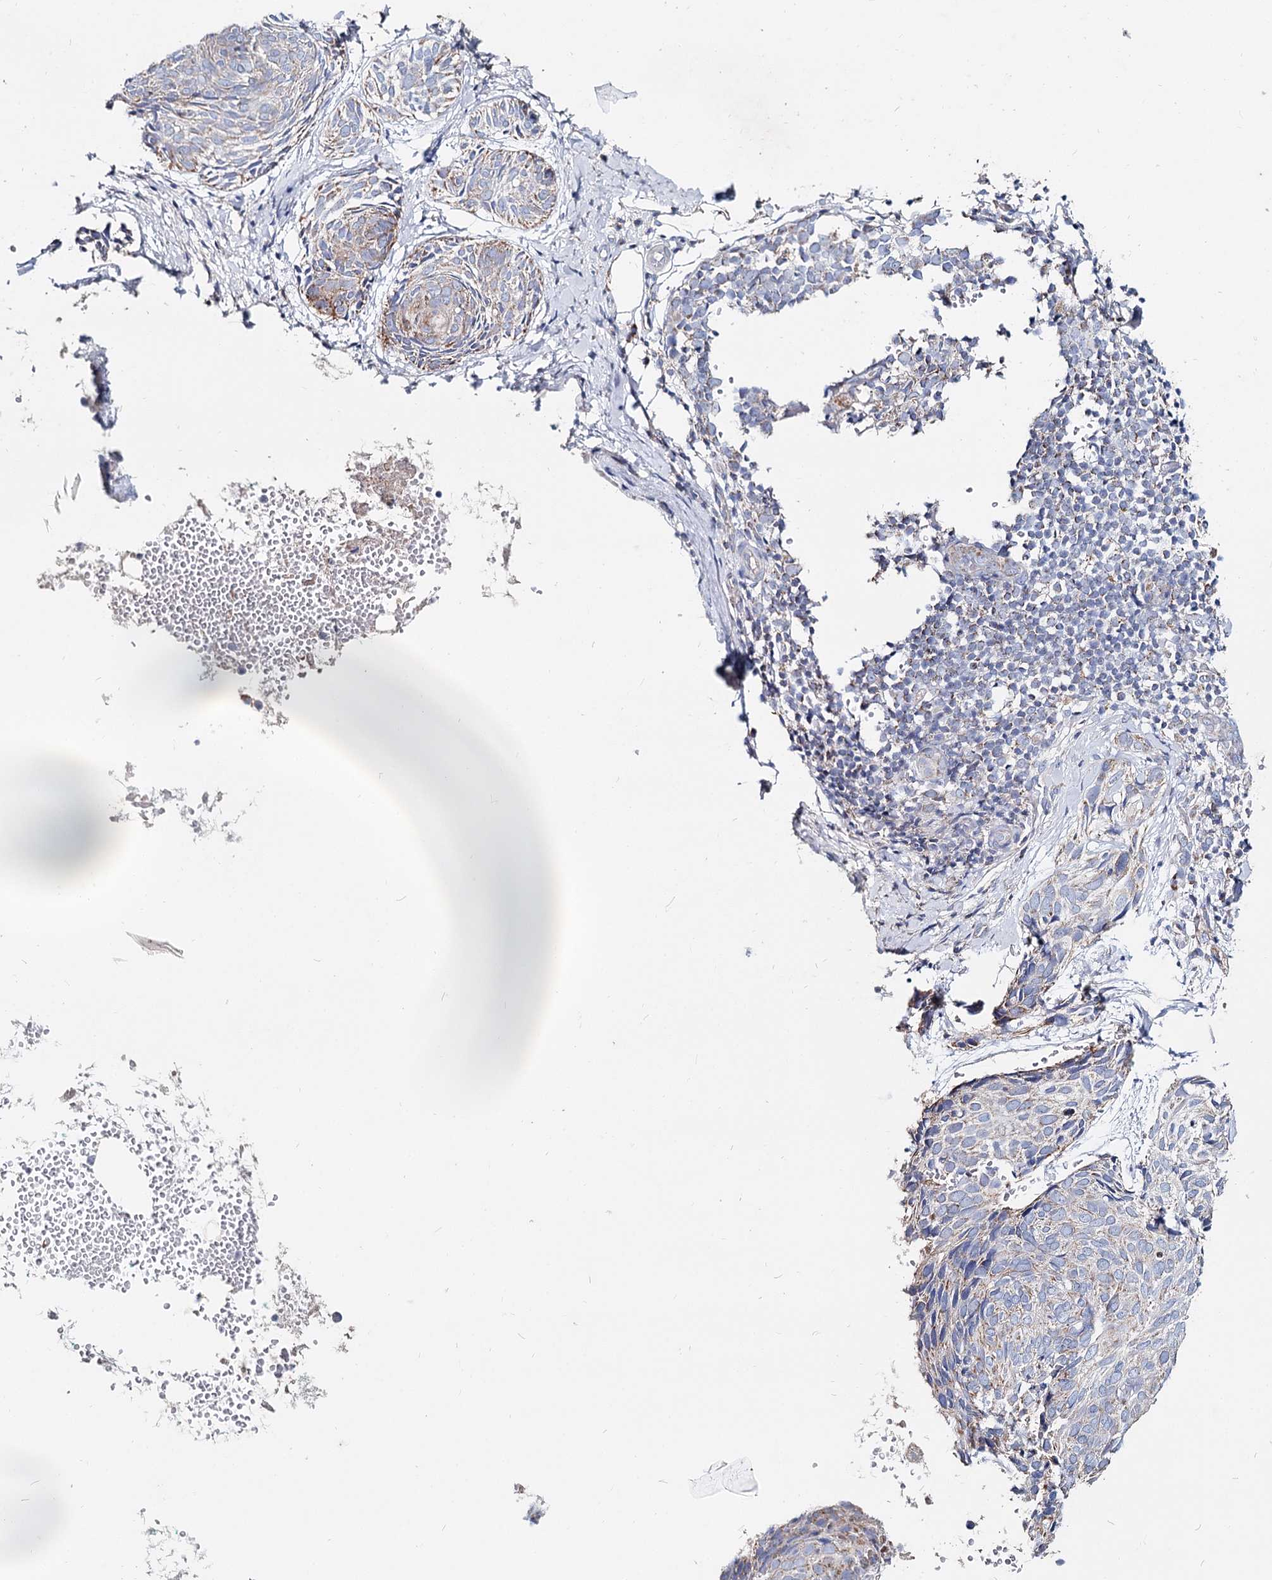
{"staining": {"intensity": "negative", "quantity": "none", "location": "none"}, "tissue": "skin cancer", "cell_type": "Tumor cells", "image_type": "cancer", "snomed": [{"axis": "morphology", "description": "Normal tissue, NOS"}, {"axis": "morphology", "description": "Basal cell carcinoma"}, {"axis": "topography", "description": "Skin"}], "caption": "The IHC image has no significant staining in tumor cells of basal cell carcinoma (skin) tissue.", "gene": "MCCC2", "patient": {"sex": "male", "age": 66}}